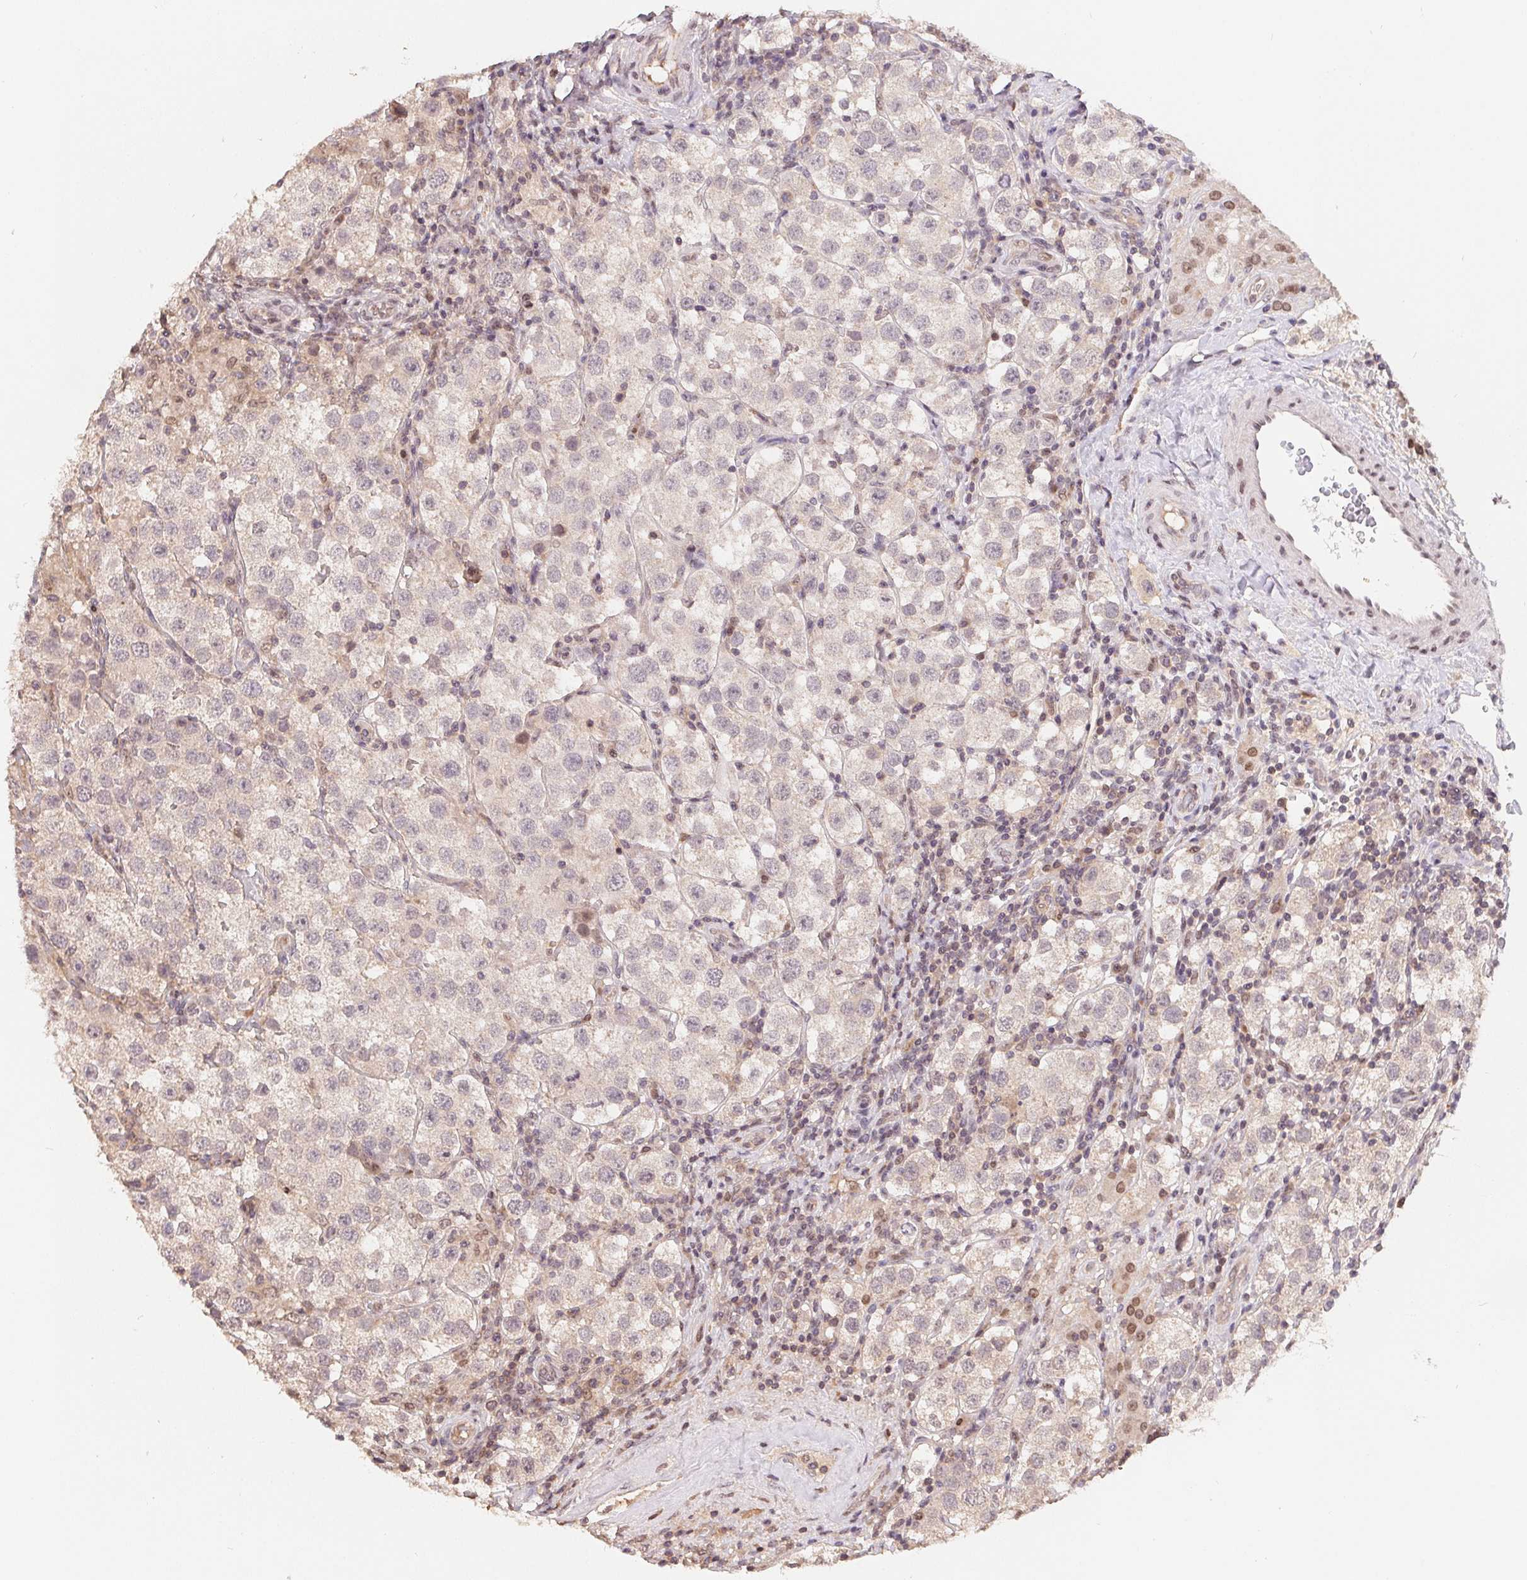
{"staining": {"intensity": "negative", "quantity": "none", "location": "none"}, "tissue": "testis cancer", "cell_type": "Tumor cells", "image_type": "cancer", "snomed": [{"axis": "morphology", "description": "Seminoma, NOS"}, {"axis": "topography", "description": "Testis"}], "caption": "IHC photomicrograph of neoplastic tissue: human testis cancer stained with DAB shows no significant protein positivity in tumor cells. (DAB (3,3'-diaminobenzidine) immunohistochemistry (IHC), high magnification).", "gene": "HMGN3", "patient": {"sex": "male", "age": 37}}